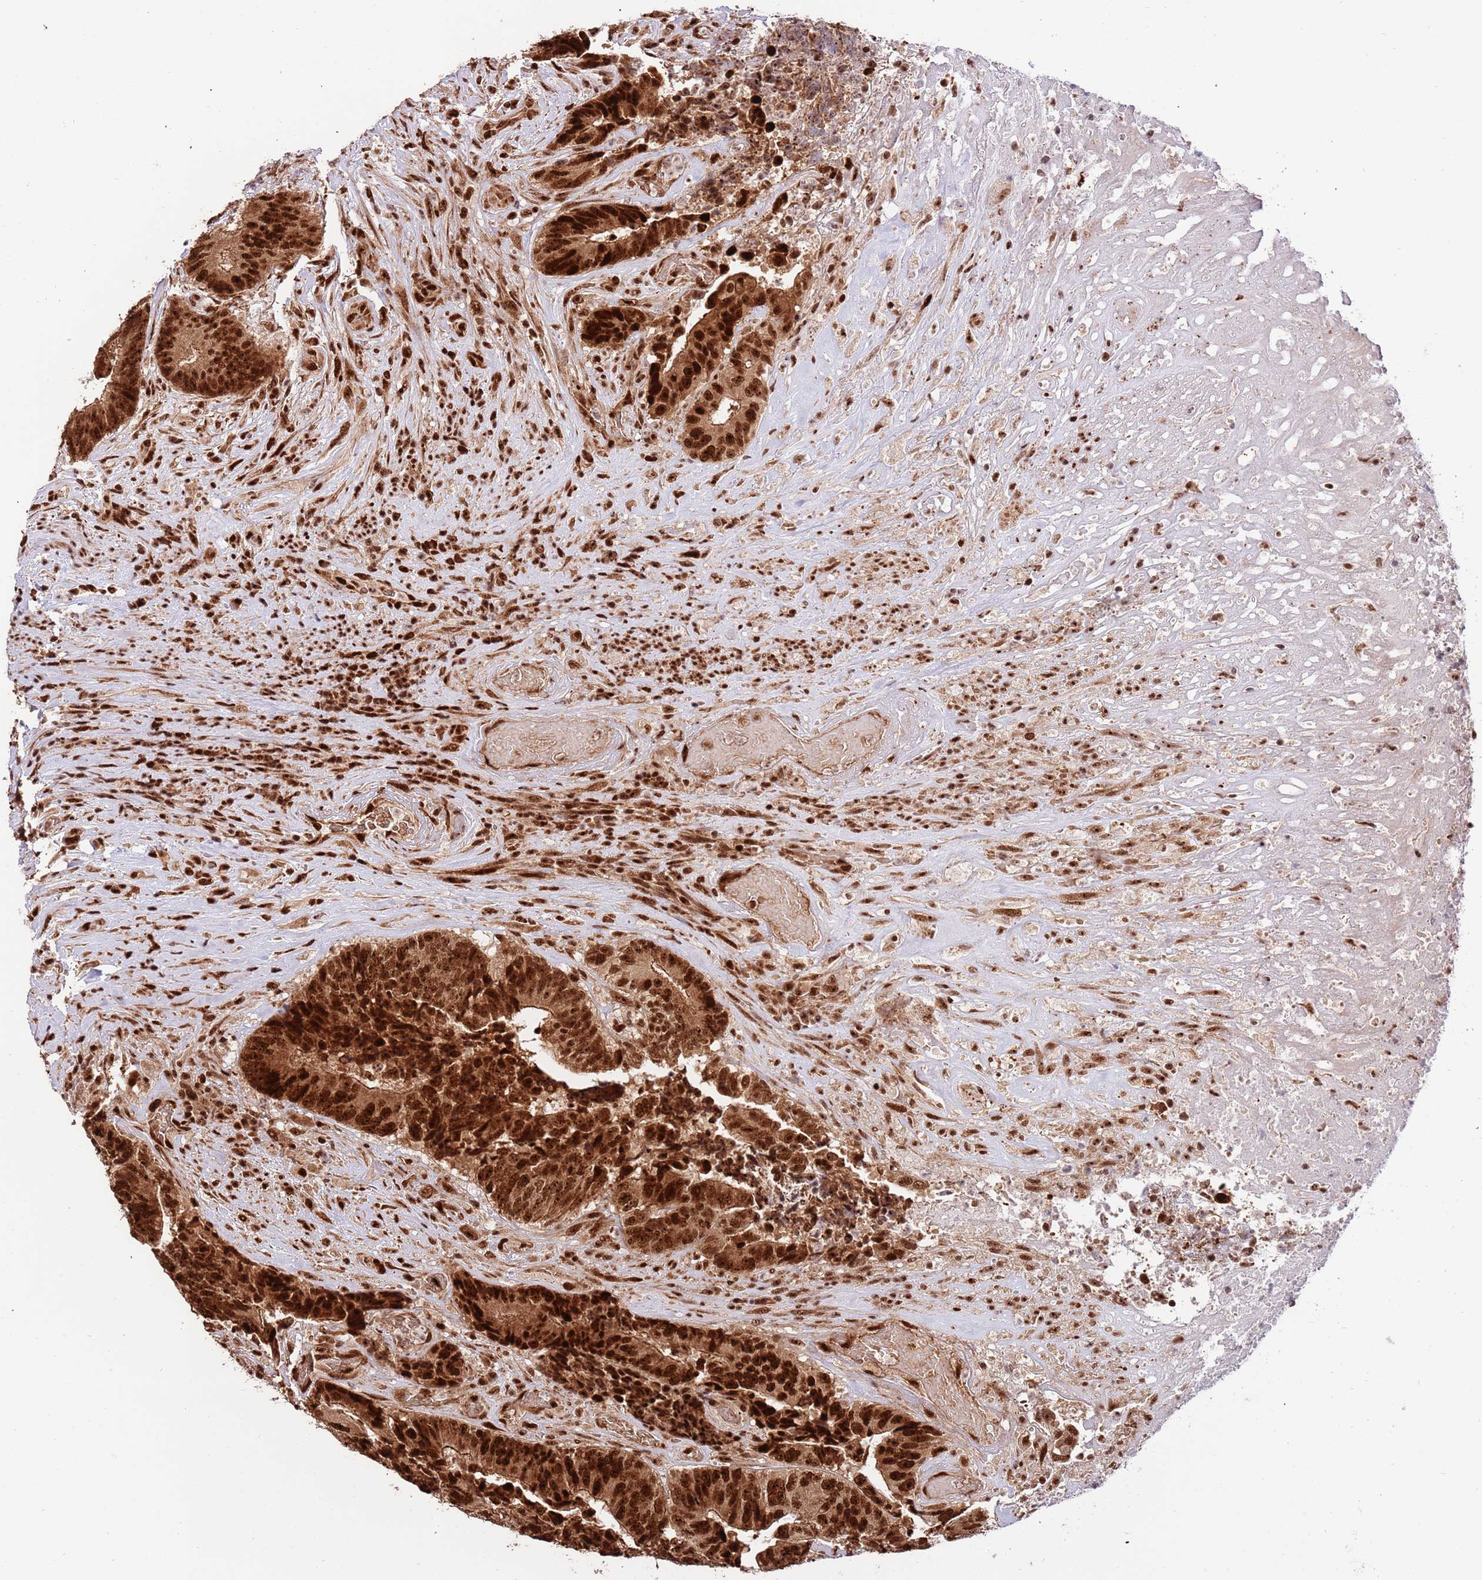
{"staining": {"intensity": "strong", "quantity": ">75%", "location": "cytoplasmic/membranous,nuclear"}, "tissue": "colorectal cancer", "cell_type": "Tumor cells", "image_type": "cancer", "snomed": [{"axis": "morphology", "description": "Adenocarcinoma, NOS"}, {"axis": "topography", "description": "Rectum"}], "caption": "Colorectal cancer stained for a protein exhibits strong cytoplasmic/membranous and nuclear positivity in tumor cells.", "gene": "RIF1", "patient": {"sex": "male", "age": 72}}